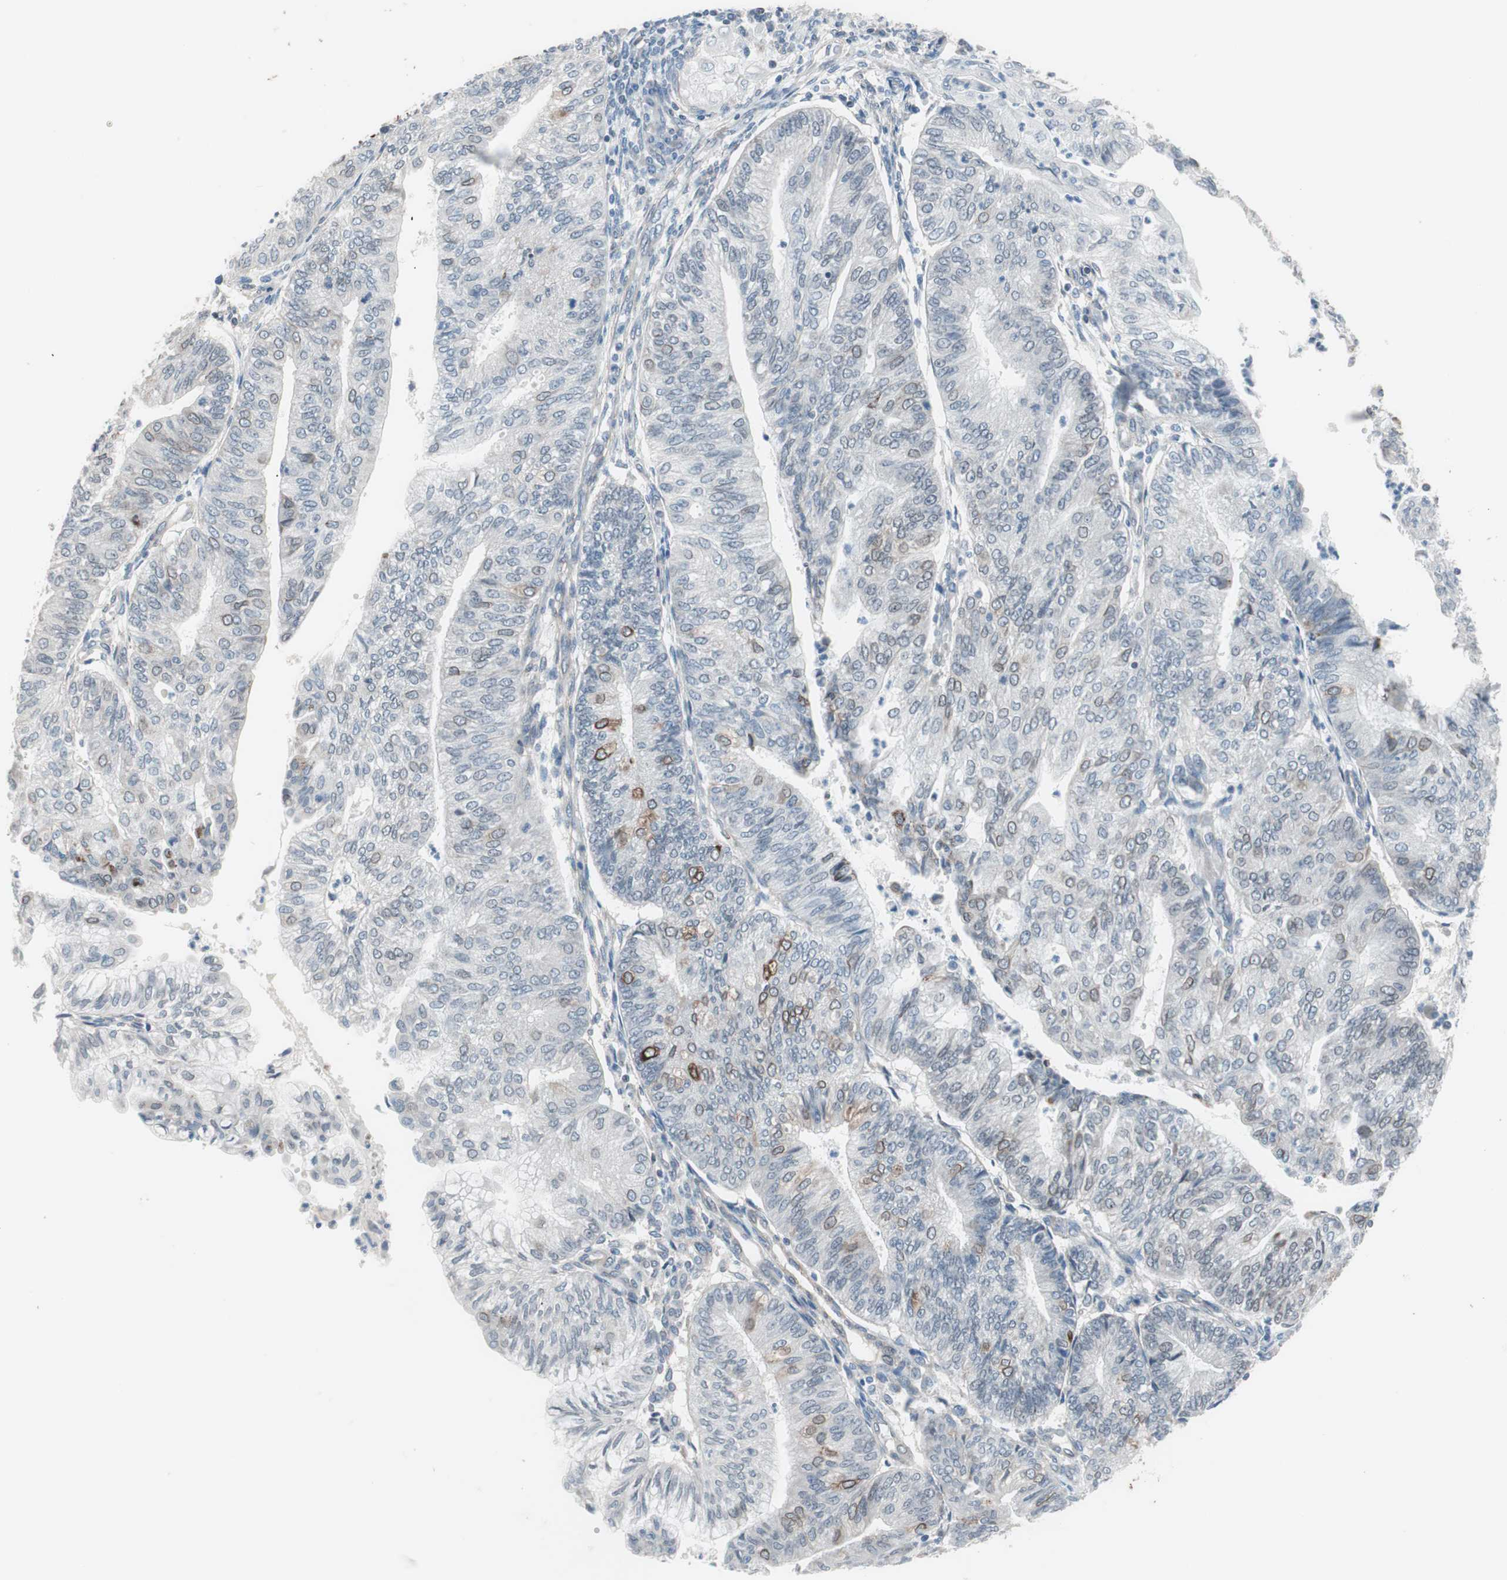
{"staining": {"intensity": "negative", "quantity": "none", "location": "none"}, "tissue": "endometrial cancer", "cell_type": "Tumor cells", "image_type": "cancer", "snomed": [{"axis": "morphology", "description": "Adenocarcinoma, NOS"}, {"axis": "topography", "description": "Endometrium"}], "caption": "Human endometrial cancer (adenocarcinoma) stained for a protein using immunohistochemistry (IHC) shows no staining in tumor cells.", "gene": "ARNT2", "patient": {"sex": "female", "age": 59}}